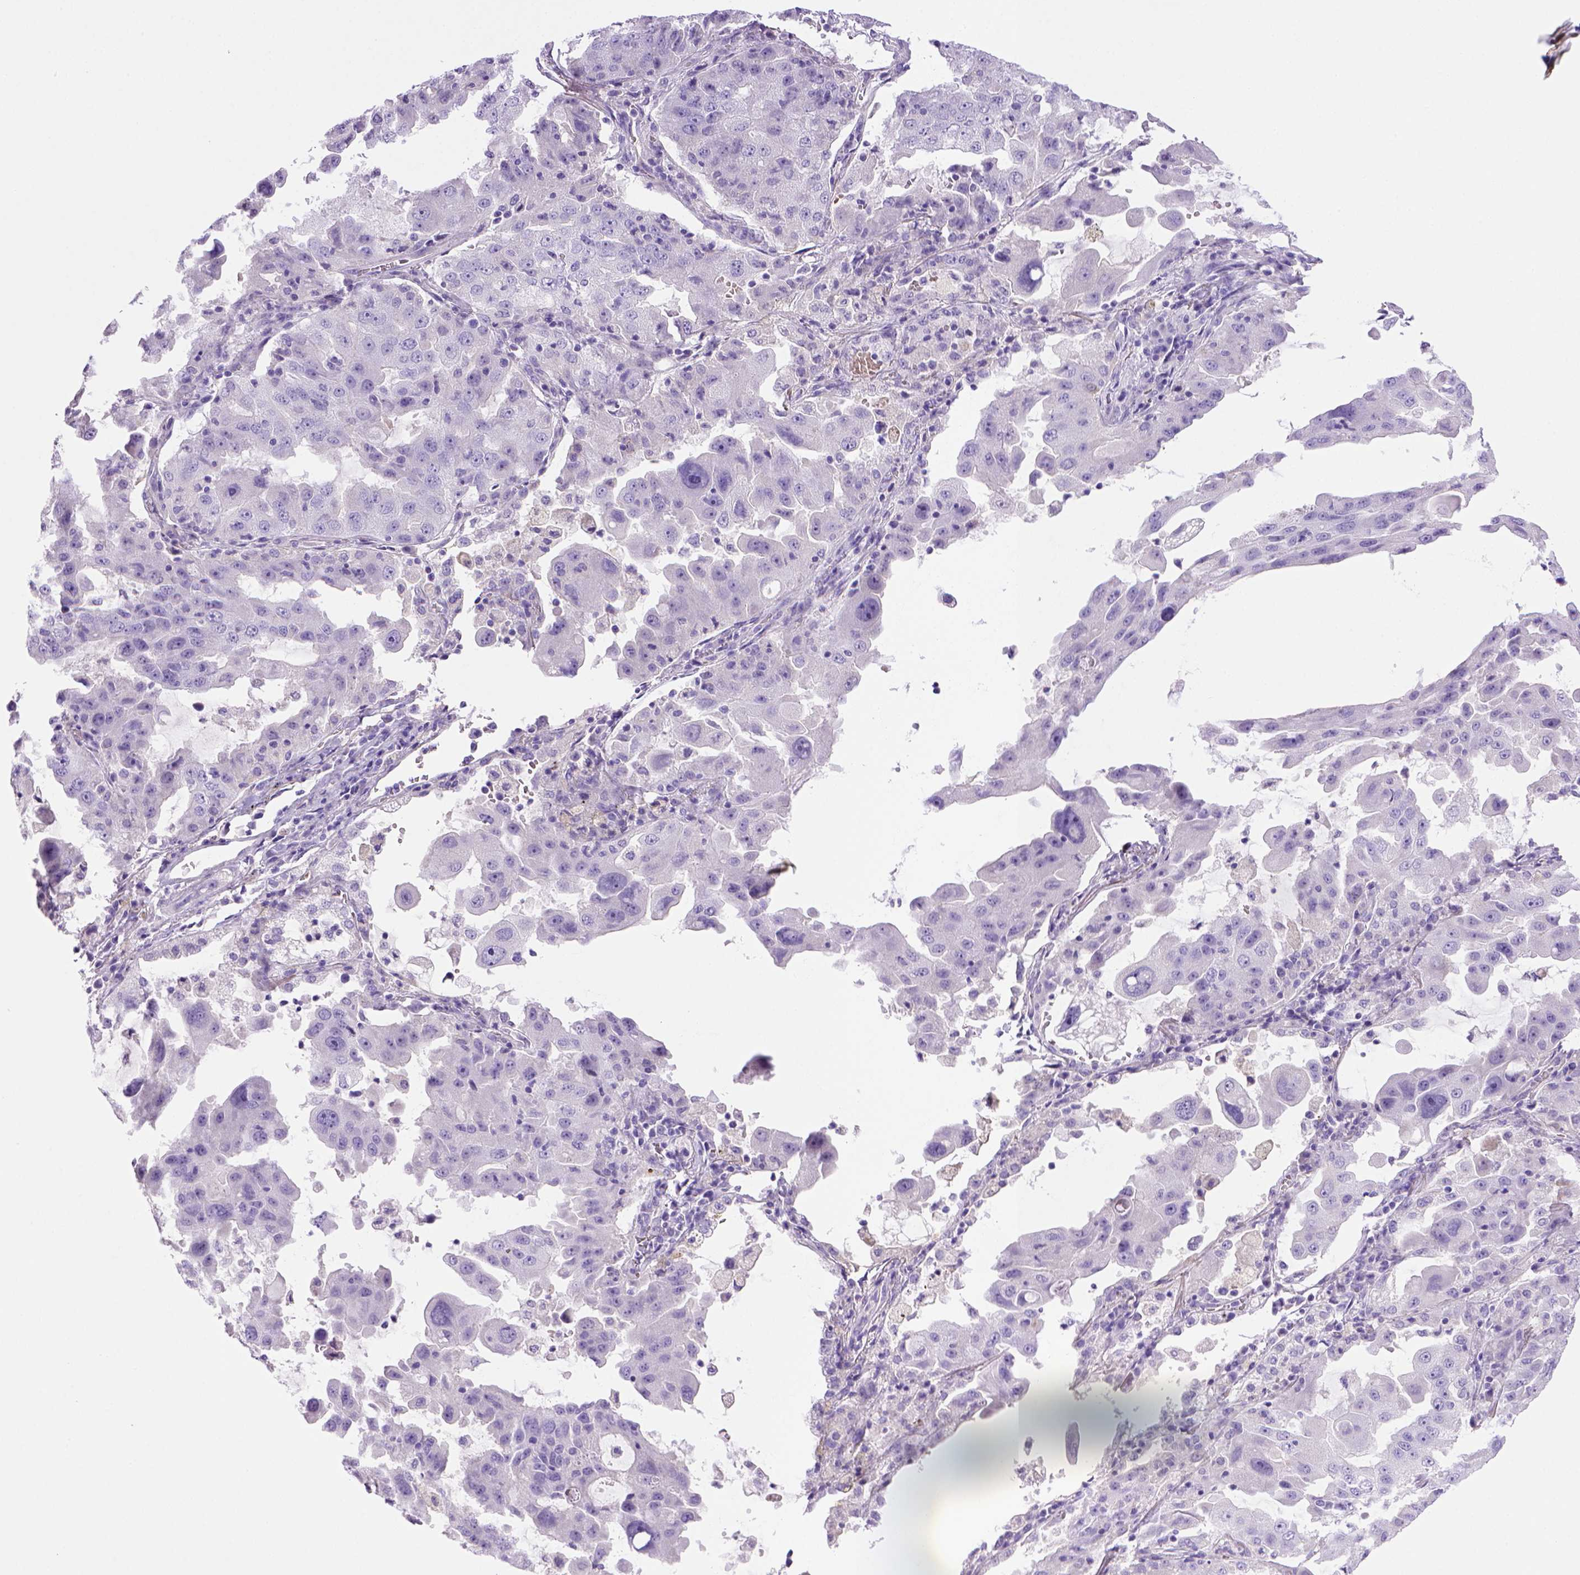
{"staining": {"intensity": "negative", "quantity": "none", "location": "none"}, "tissue": "lung cancer", "cell_type": "Tumor cells", "image_type": "cancer", "snomed": [{"axis": "morphology", "description": "Adenocarcinoma, NOS"}, {"axis": "topography", "description": "Lung"}], "caption": "High magnification brightfield microscopy of lung cancer (adenocarcinoma) stained with DAB (brown) and counterstained with hematoxylin (blue): tumor cells show no significant positivity.", "gene": "BAAT", "patient": {"sex": "female", "age": 61}}